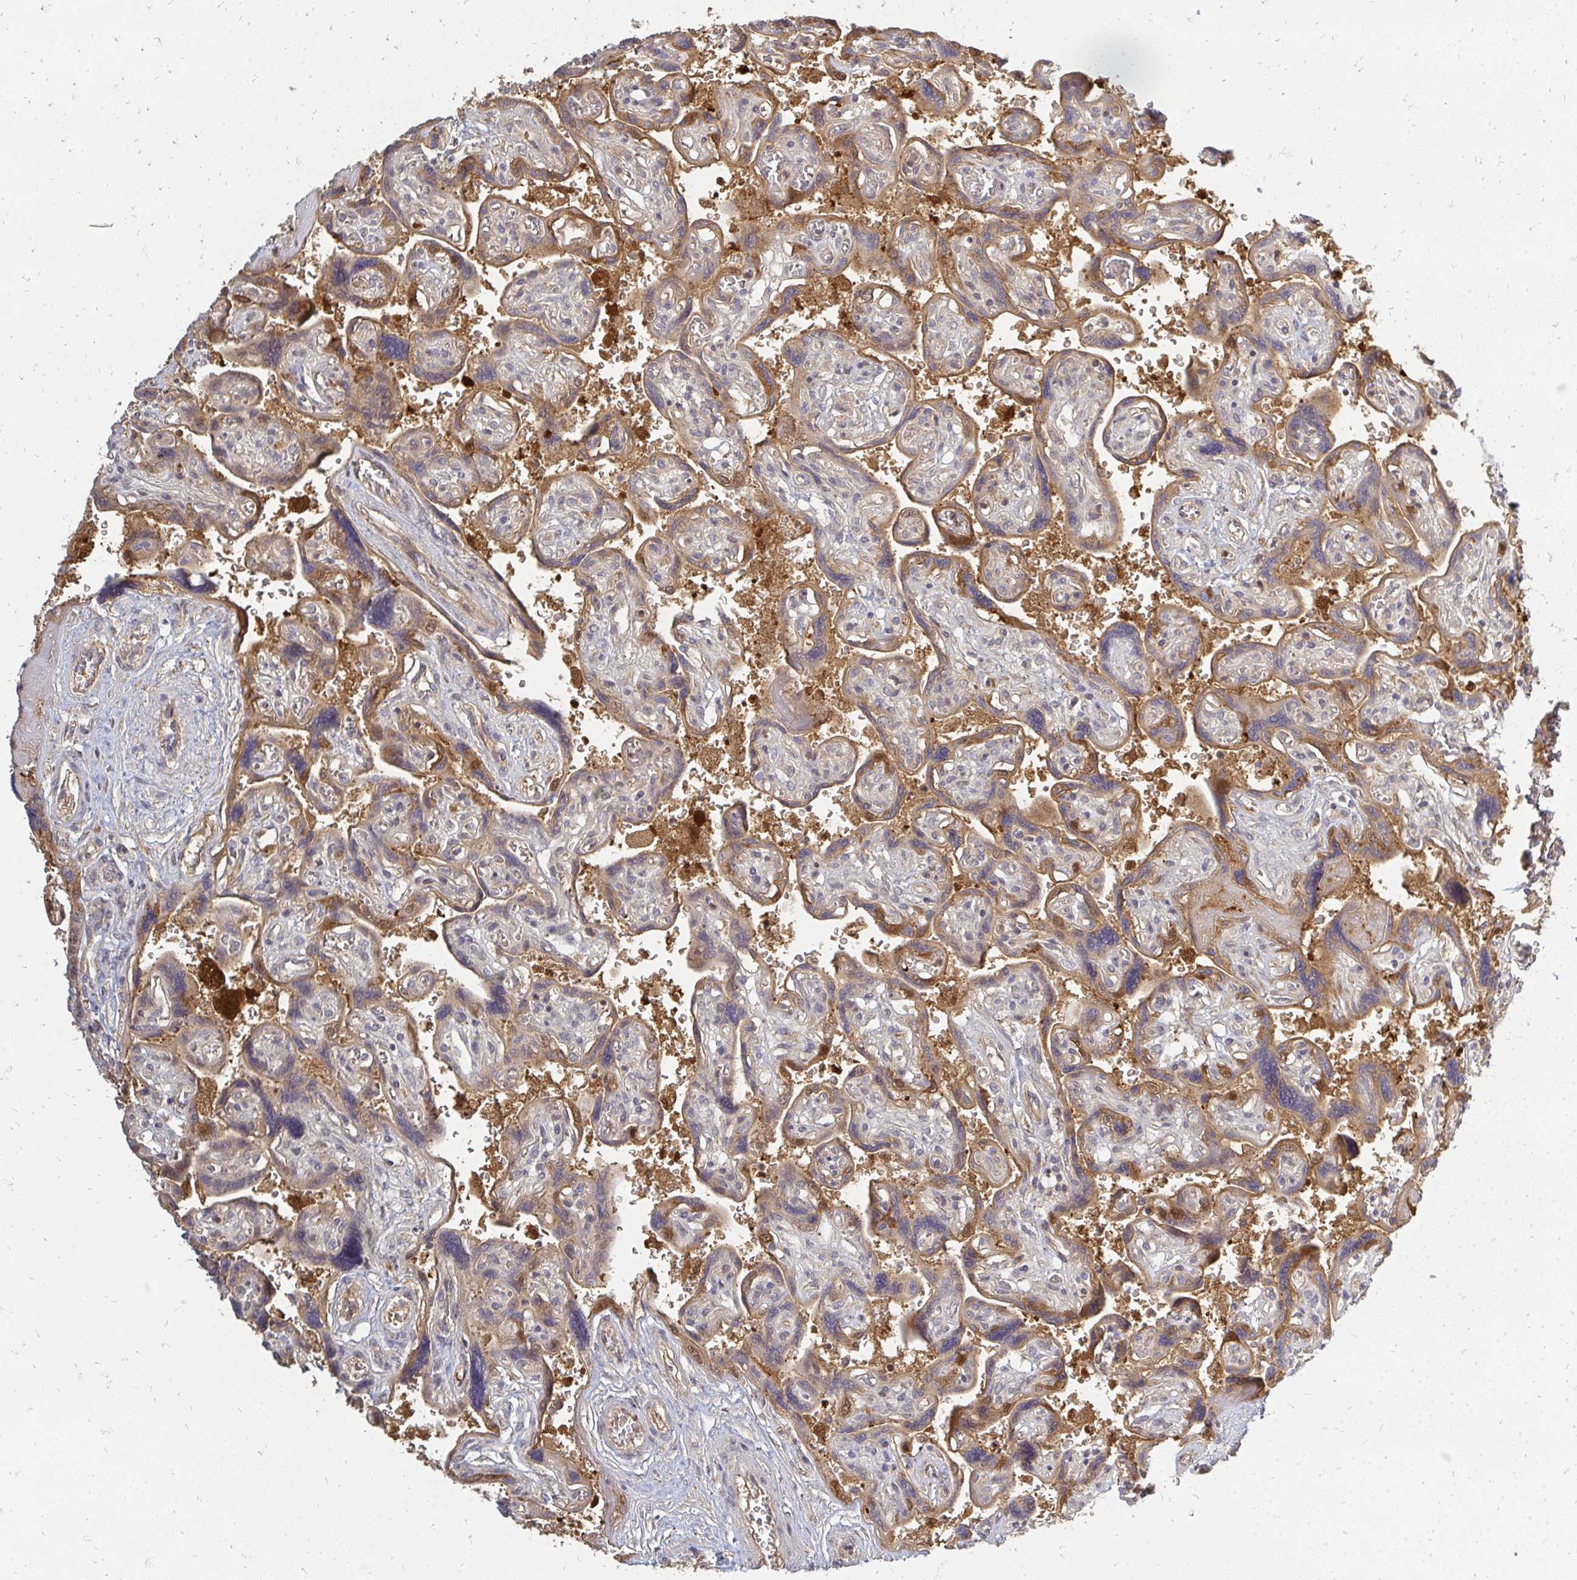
{"staining": {"intensity": "negative", "quantity": "none", "location": "none"}, "tissue": "placenta", "cell_type": "Decidual cells", "image_type": "normal", "snomed": [{"axis": "morphology", "description": "Normal tissue, NOS"}, {"axis": "topography", "description": "Placenta"}], "caption": "Photomicrograph shows no significant protein staining in decidual cells of unremarkable placenta.", "gene": "ZNF285", "patient": {"sex": "female", "age": 32}}